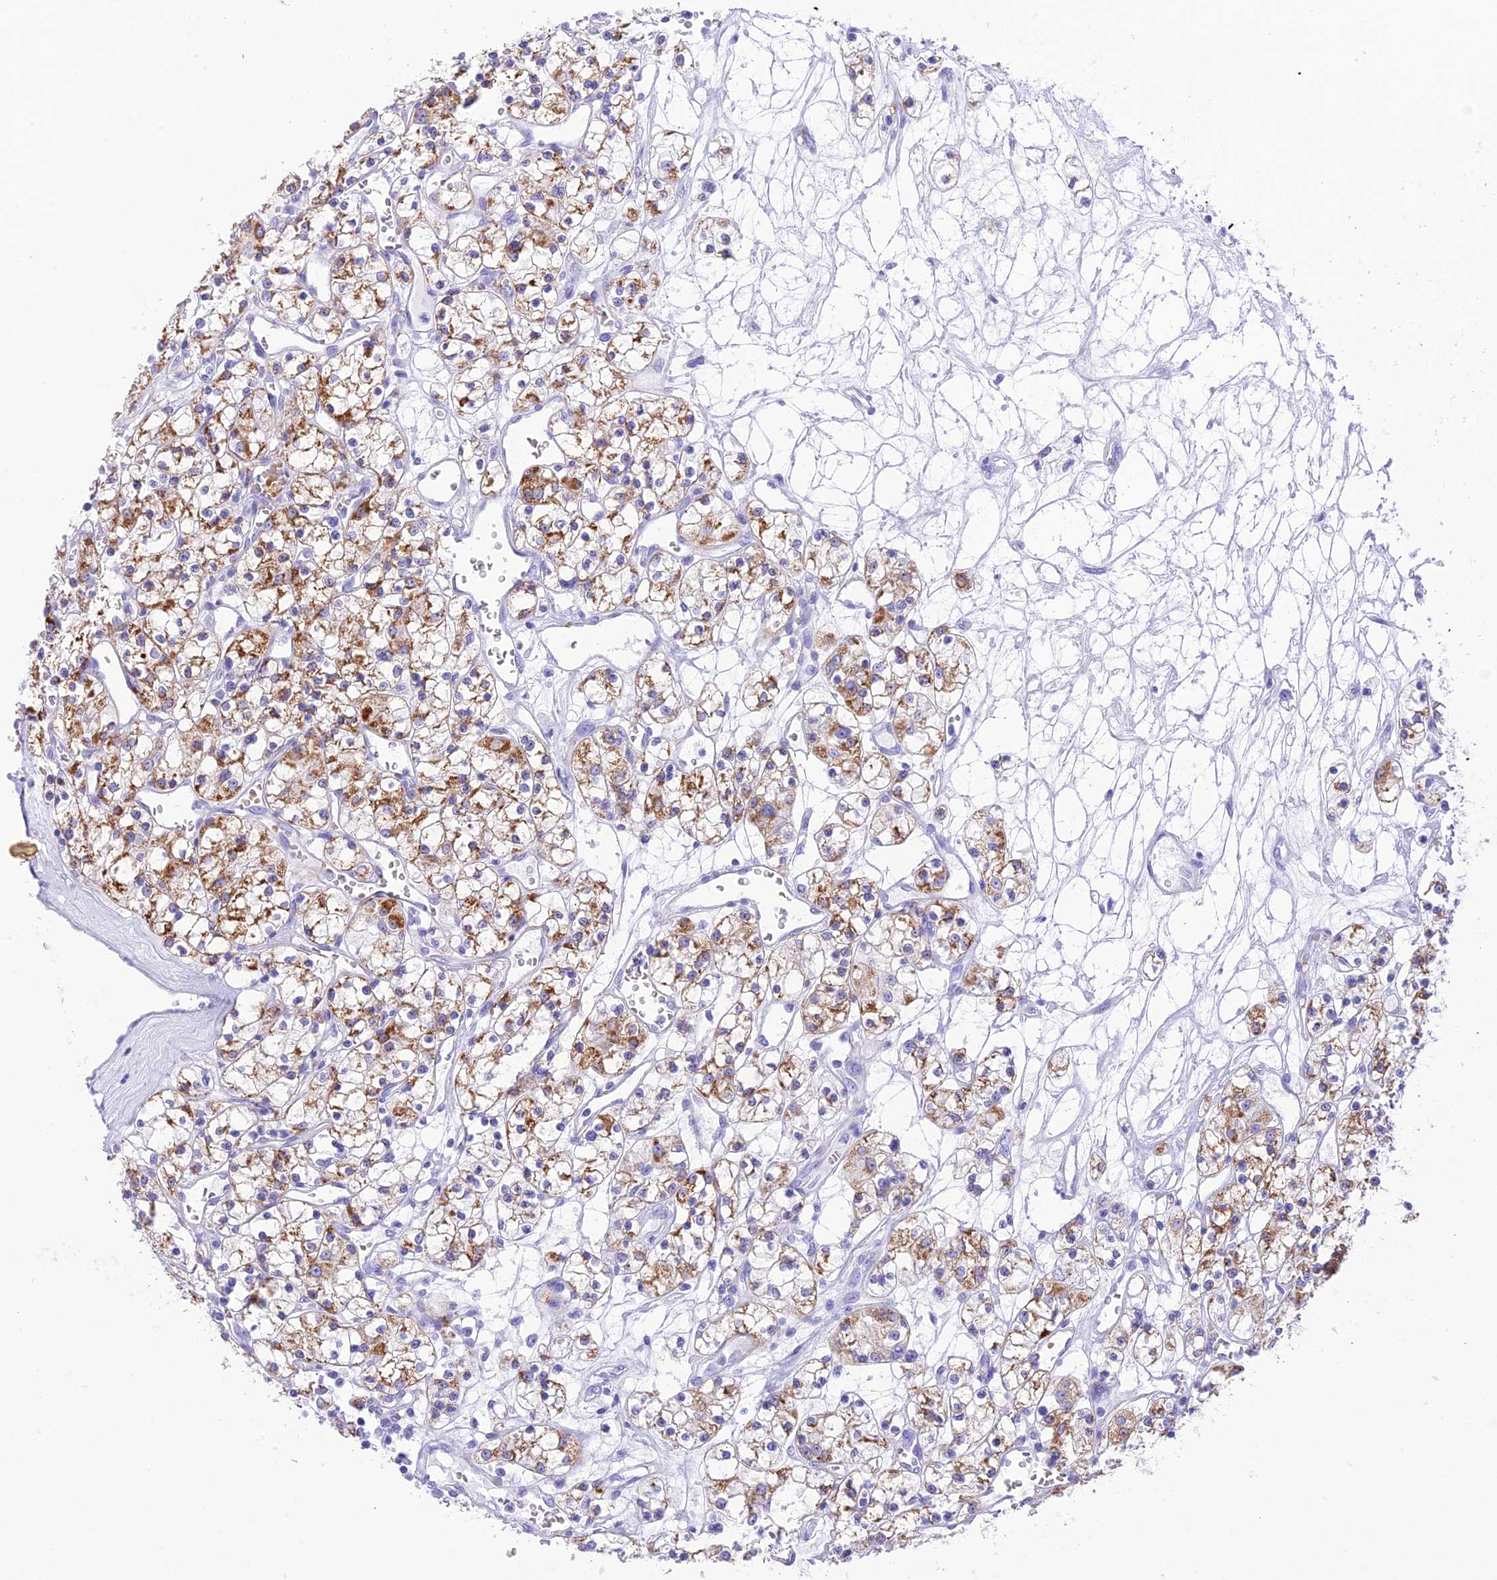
{"staining": {"intensity": "moderate", "quantity": "25%-75%", "location": "cytoplasmic/membranous"}, "tissue": "renal cancer", "cell_type": "Tumor cells", "image_type": "cancer", "snomed": [{"axis": "morphology", "description": "Adenocarcinoma, NOS"}, {"axis": "topography", "description": "Kidney"}], "caption": "Brown immunohistochemical staining in human renal cancer shows moderate cytoplasmic/membranous staining in approximately 25%-75% of tumor cells.", "gene": "GLYATL1", "patient": {"sex": "female", "age": 59}}